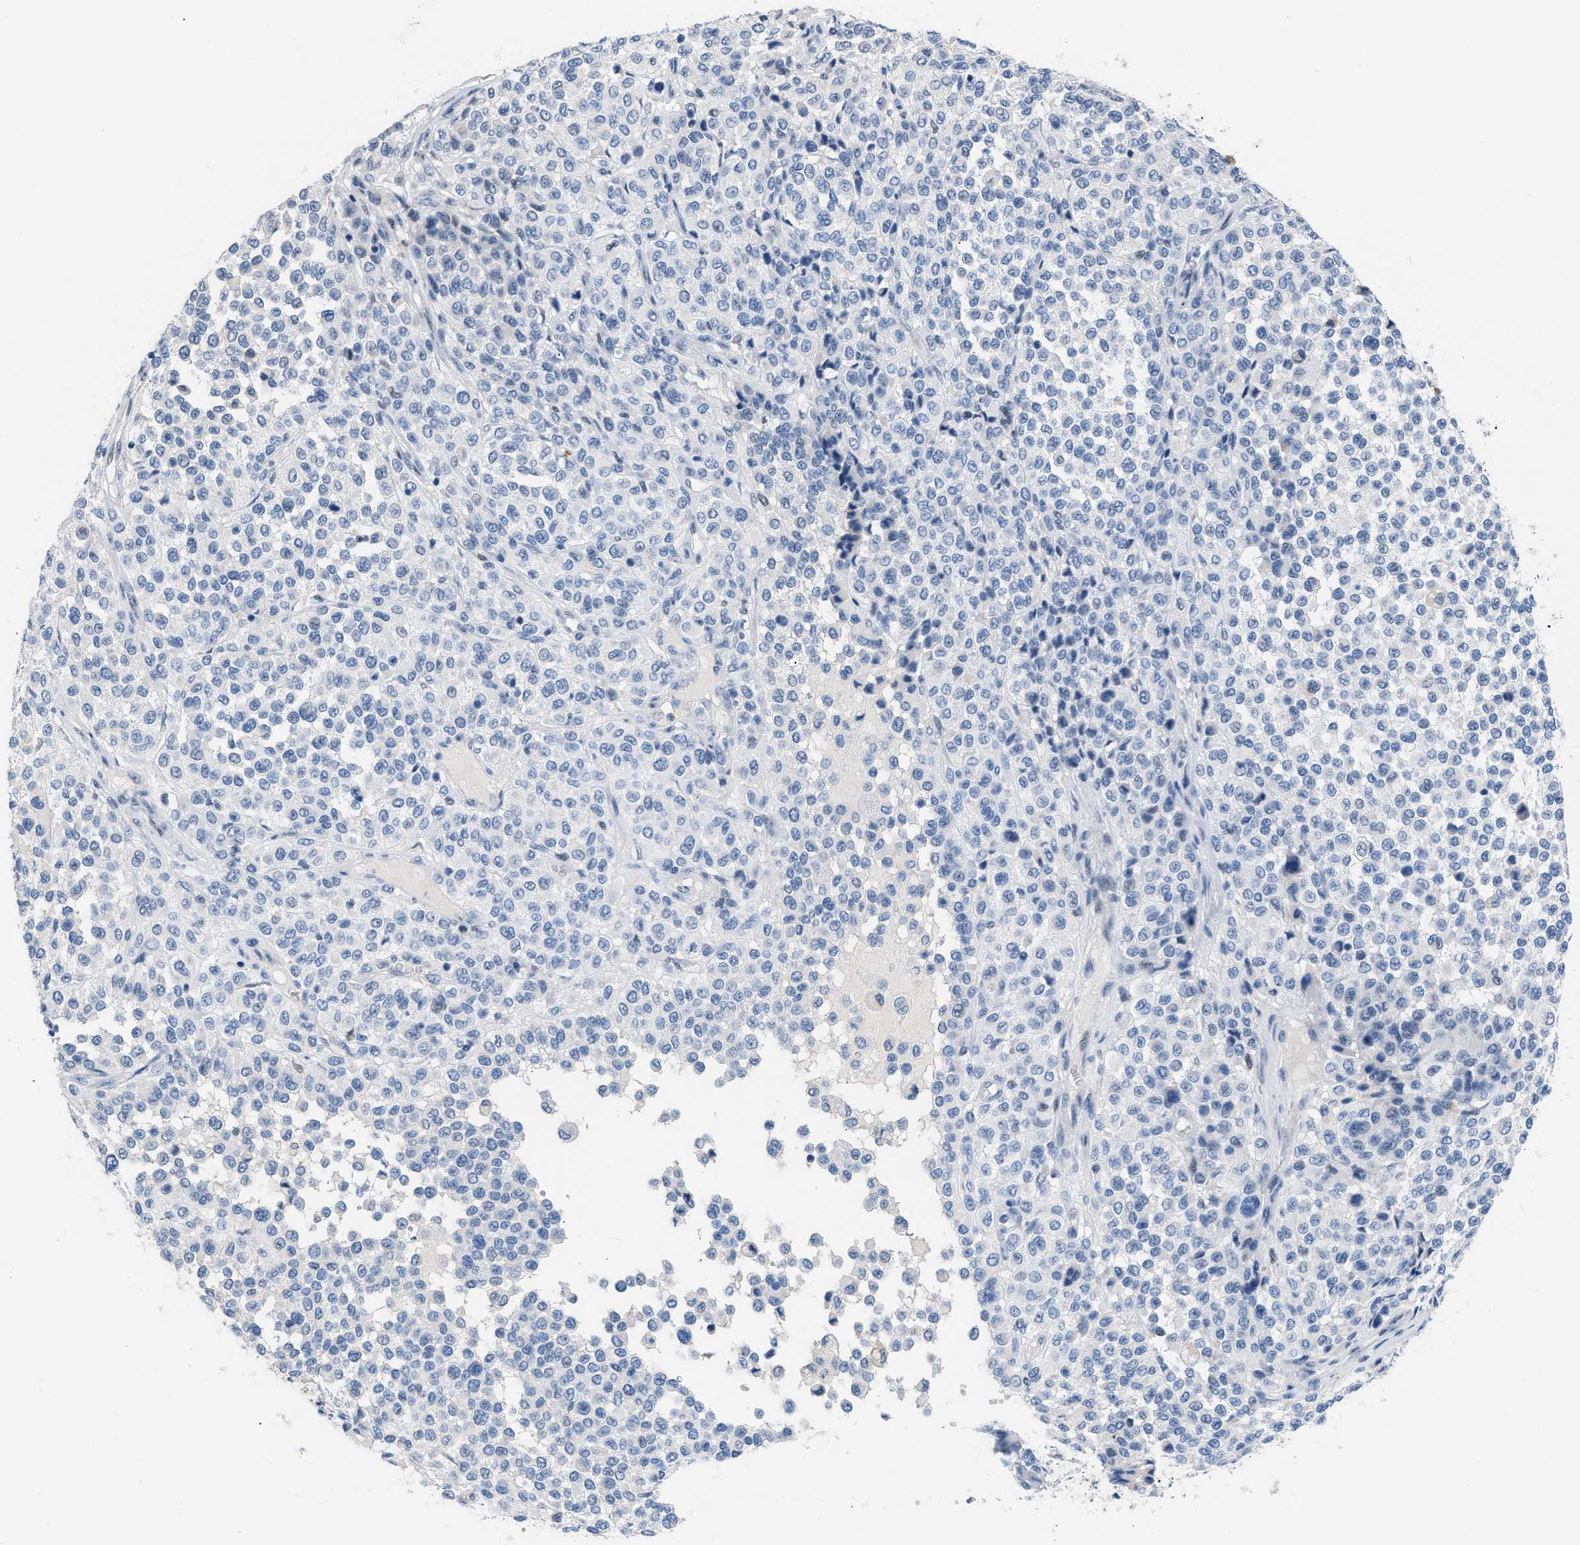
{"staining": {"intensity": "negative", "quantity": "none", "location": "none"}, "tissue": "melanoma", "cell_type": "Tumor cells", "image_type": "cancer", "snomed": [{"axis": "morphology", "description": "Malignant melanoma, Metastatic site"}, {"axis": "topography", "description": "Pancreas"}], "caption": "A micrograph of human malignant melanoma (metastatic site) is negative for staining in tumor cells.", "gene": "BOLL", "patient": {"sex": "female", "age": 30}}